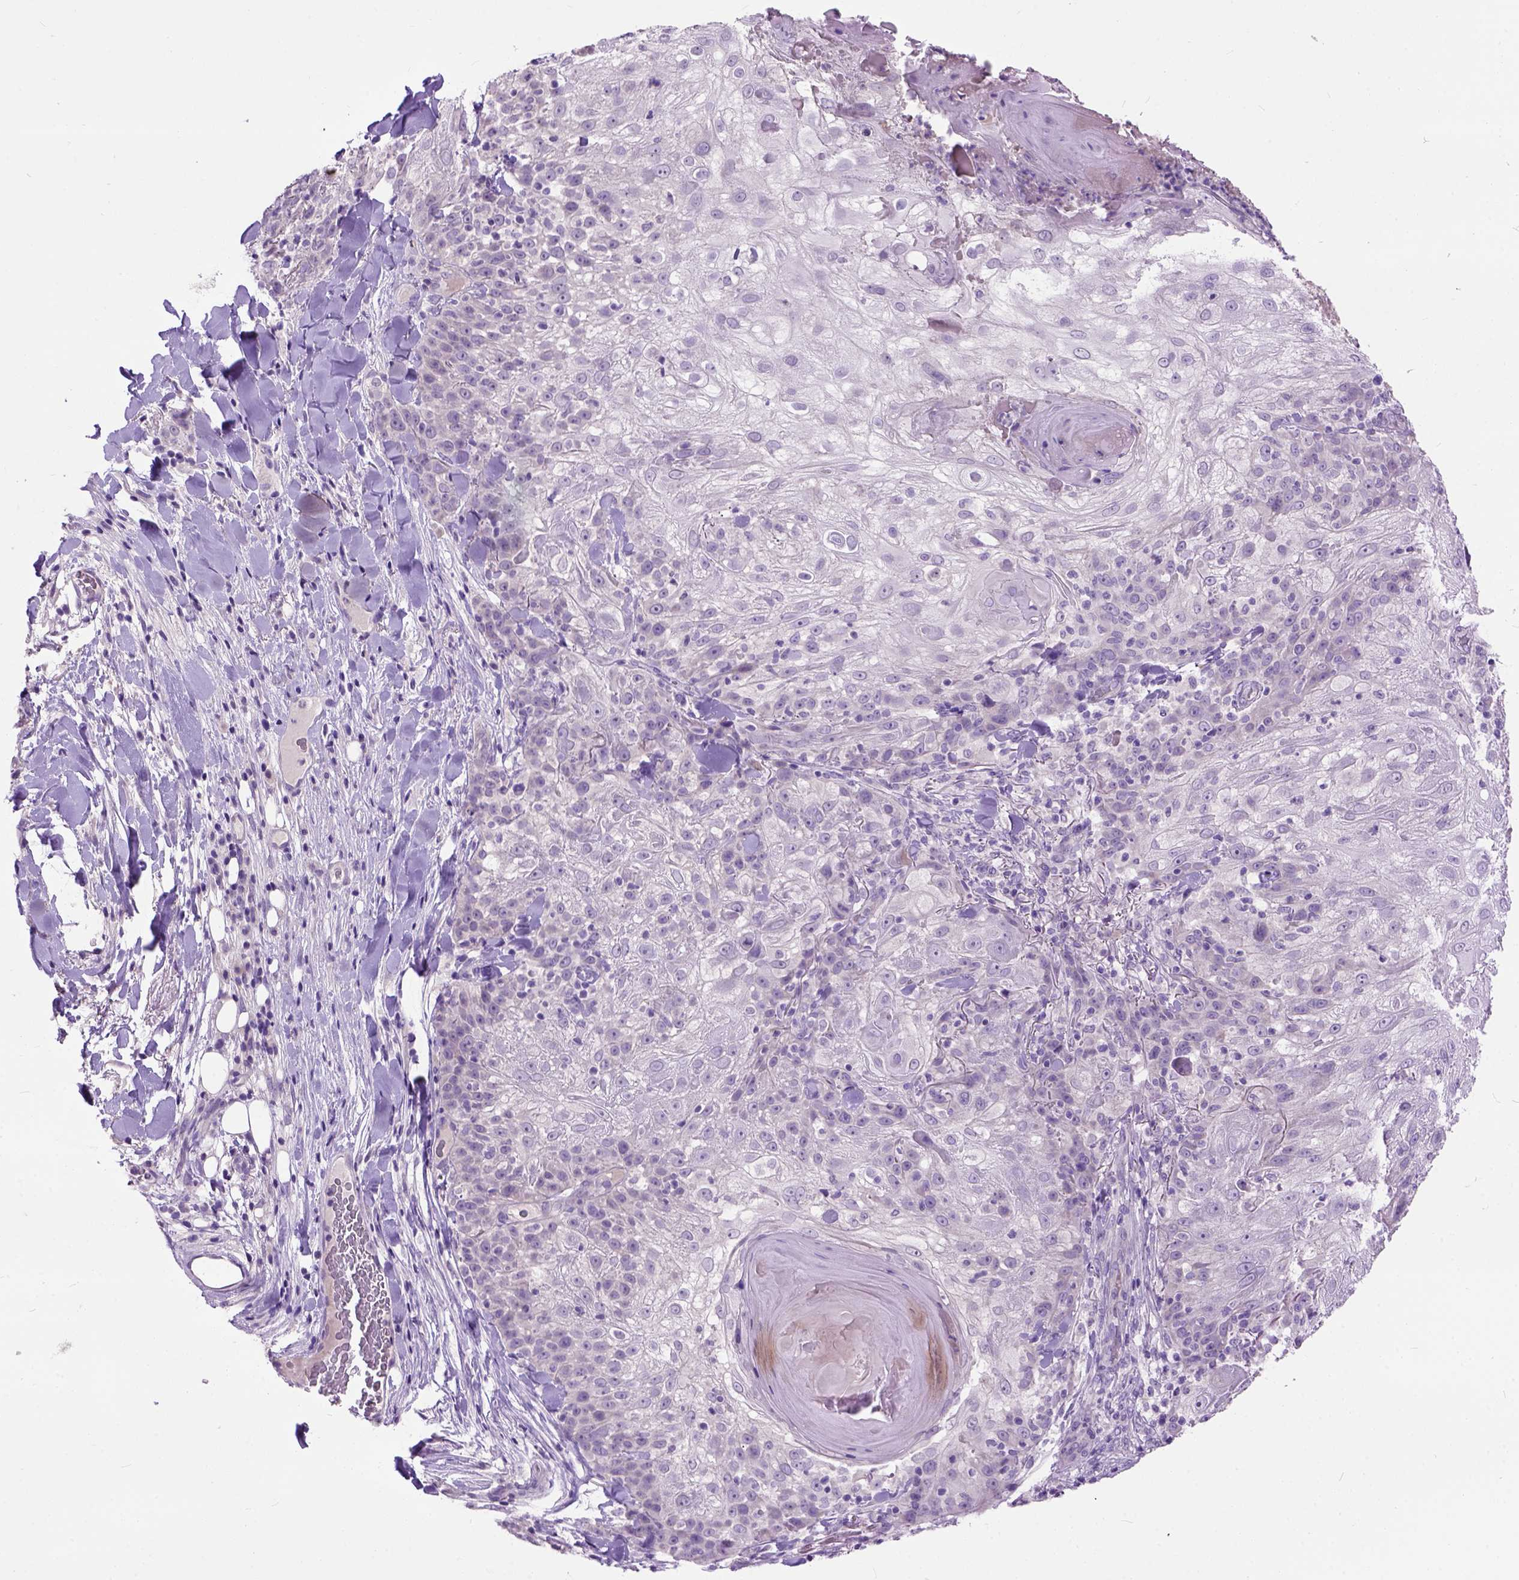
{"staining": {"intensity": "negative", "quantity": "none", "location": "none"}, "tissue": "skin cancer", "cell_type": "Tumor cells", "image_type": "cancer", "snomed": [{"axis": "morphology", "description": "Normal tissue, NOS"}, {"axis": "morphology", "description": "Squamous cell carcinoma, NOS"}, {"axis": "topography", "description": "Skin"}], "caption": "A high-resolution image shows IHC staining of skin cancer (squamous cell carcinoma), which exhibits no significant positivity in tumor cells.", "gene": "MAPT", "patient": {"sex": "female", "age": 83}}